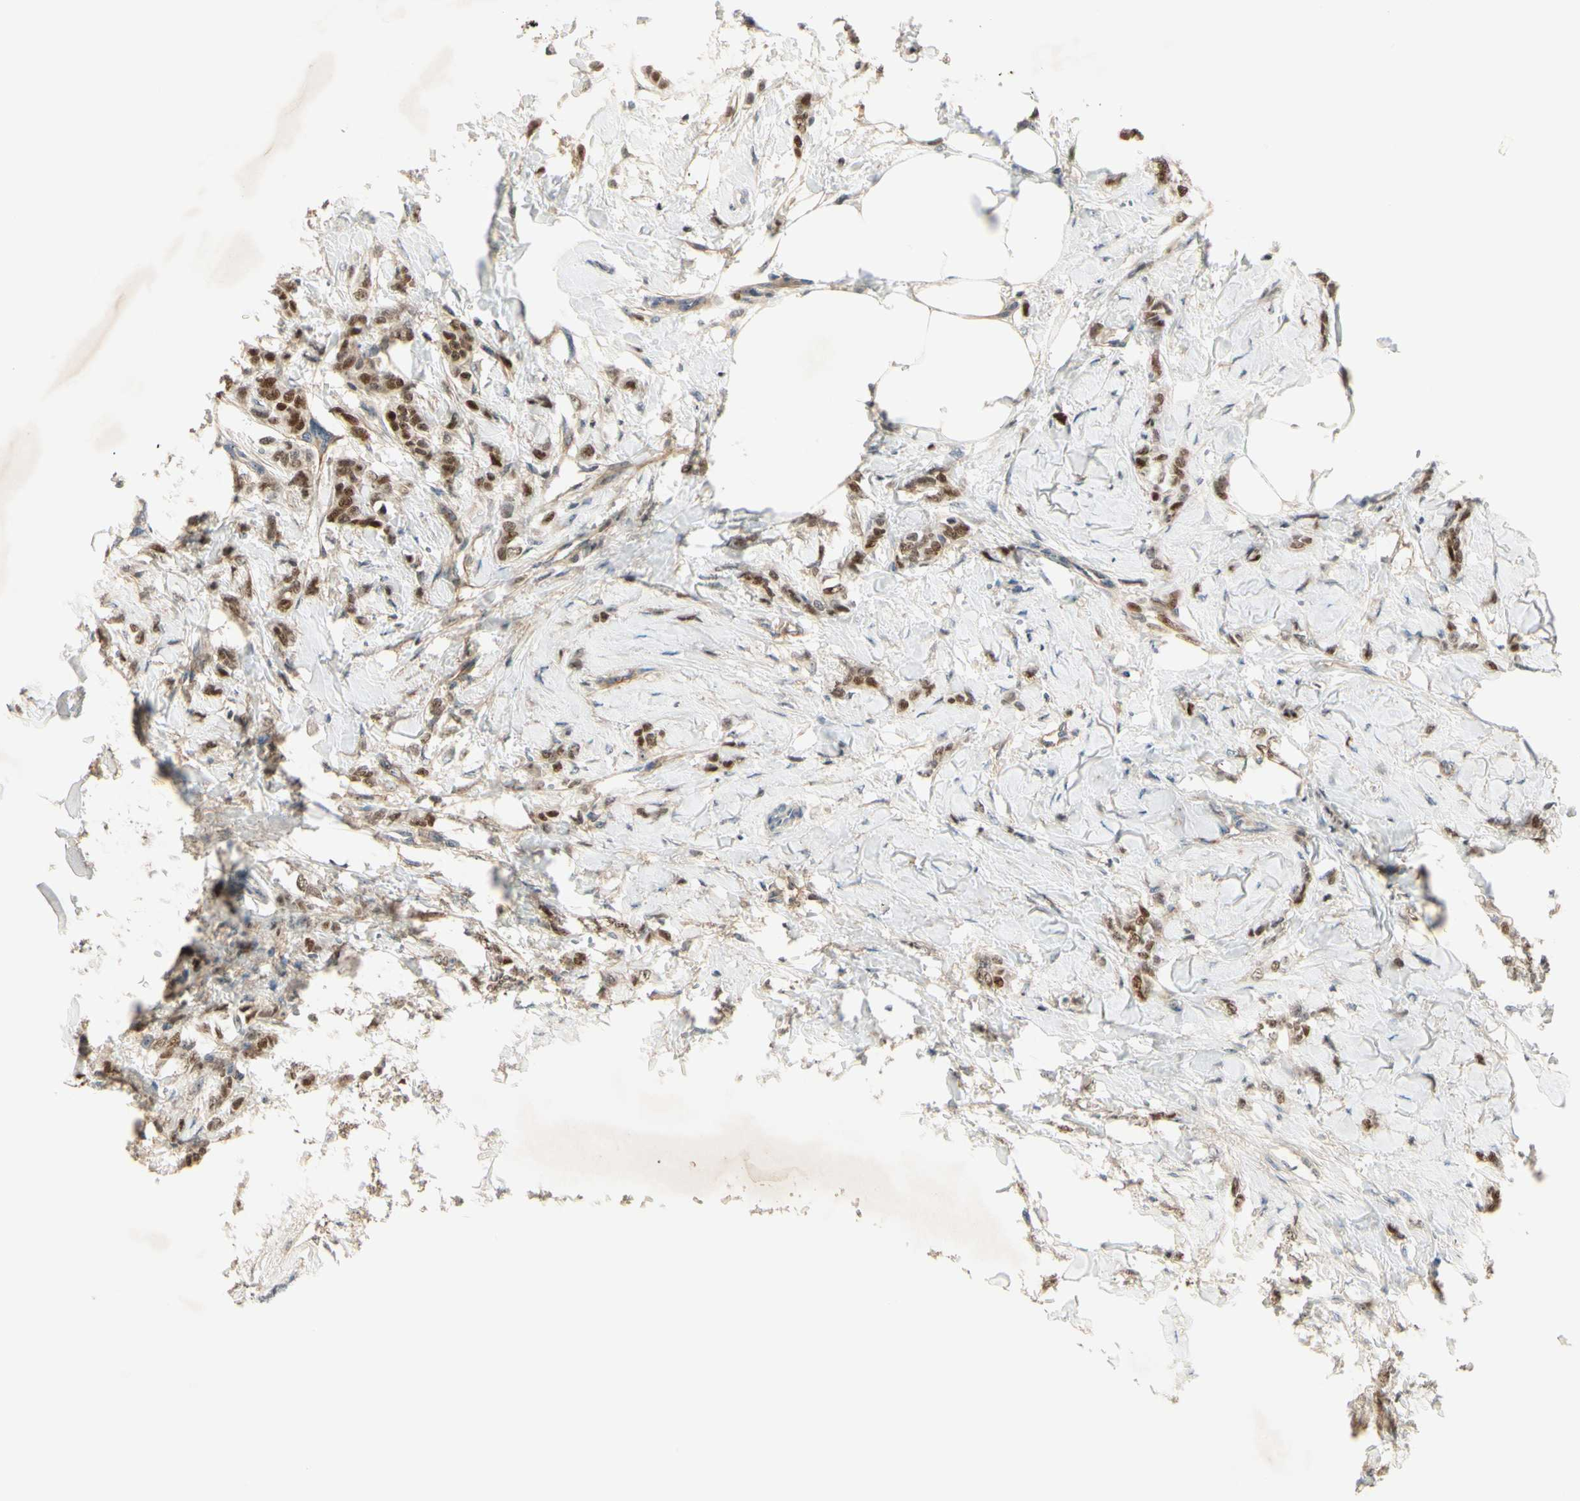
{"staining": {"intensity": "moderate", "quantity": ">75%", "location": "nuclear"}, "tissue": "breast cancer", "cell_type": "Tumor cells", "image_type": "cancer", "snomed": [{"axis": "morphology", "description": "Lobular carcinoma, in situ"}, {"axis": "morphology", "description": "Lobular carcinoma"}, {"axis": "topography", "description": "Breast"}], "caption": "This is an image of IHC staining of breast lobular carcinoma in situ, which shows moderate staining in the nuclear of tumor cells.", "gene": "NFYA", "patient": {"sex": "female", "age": 41}}